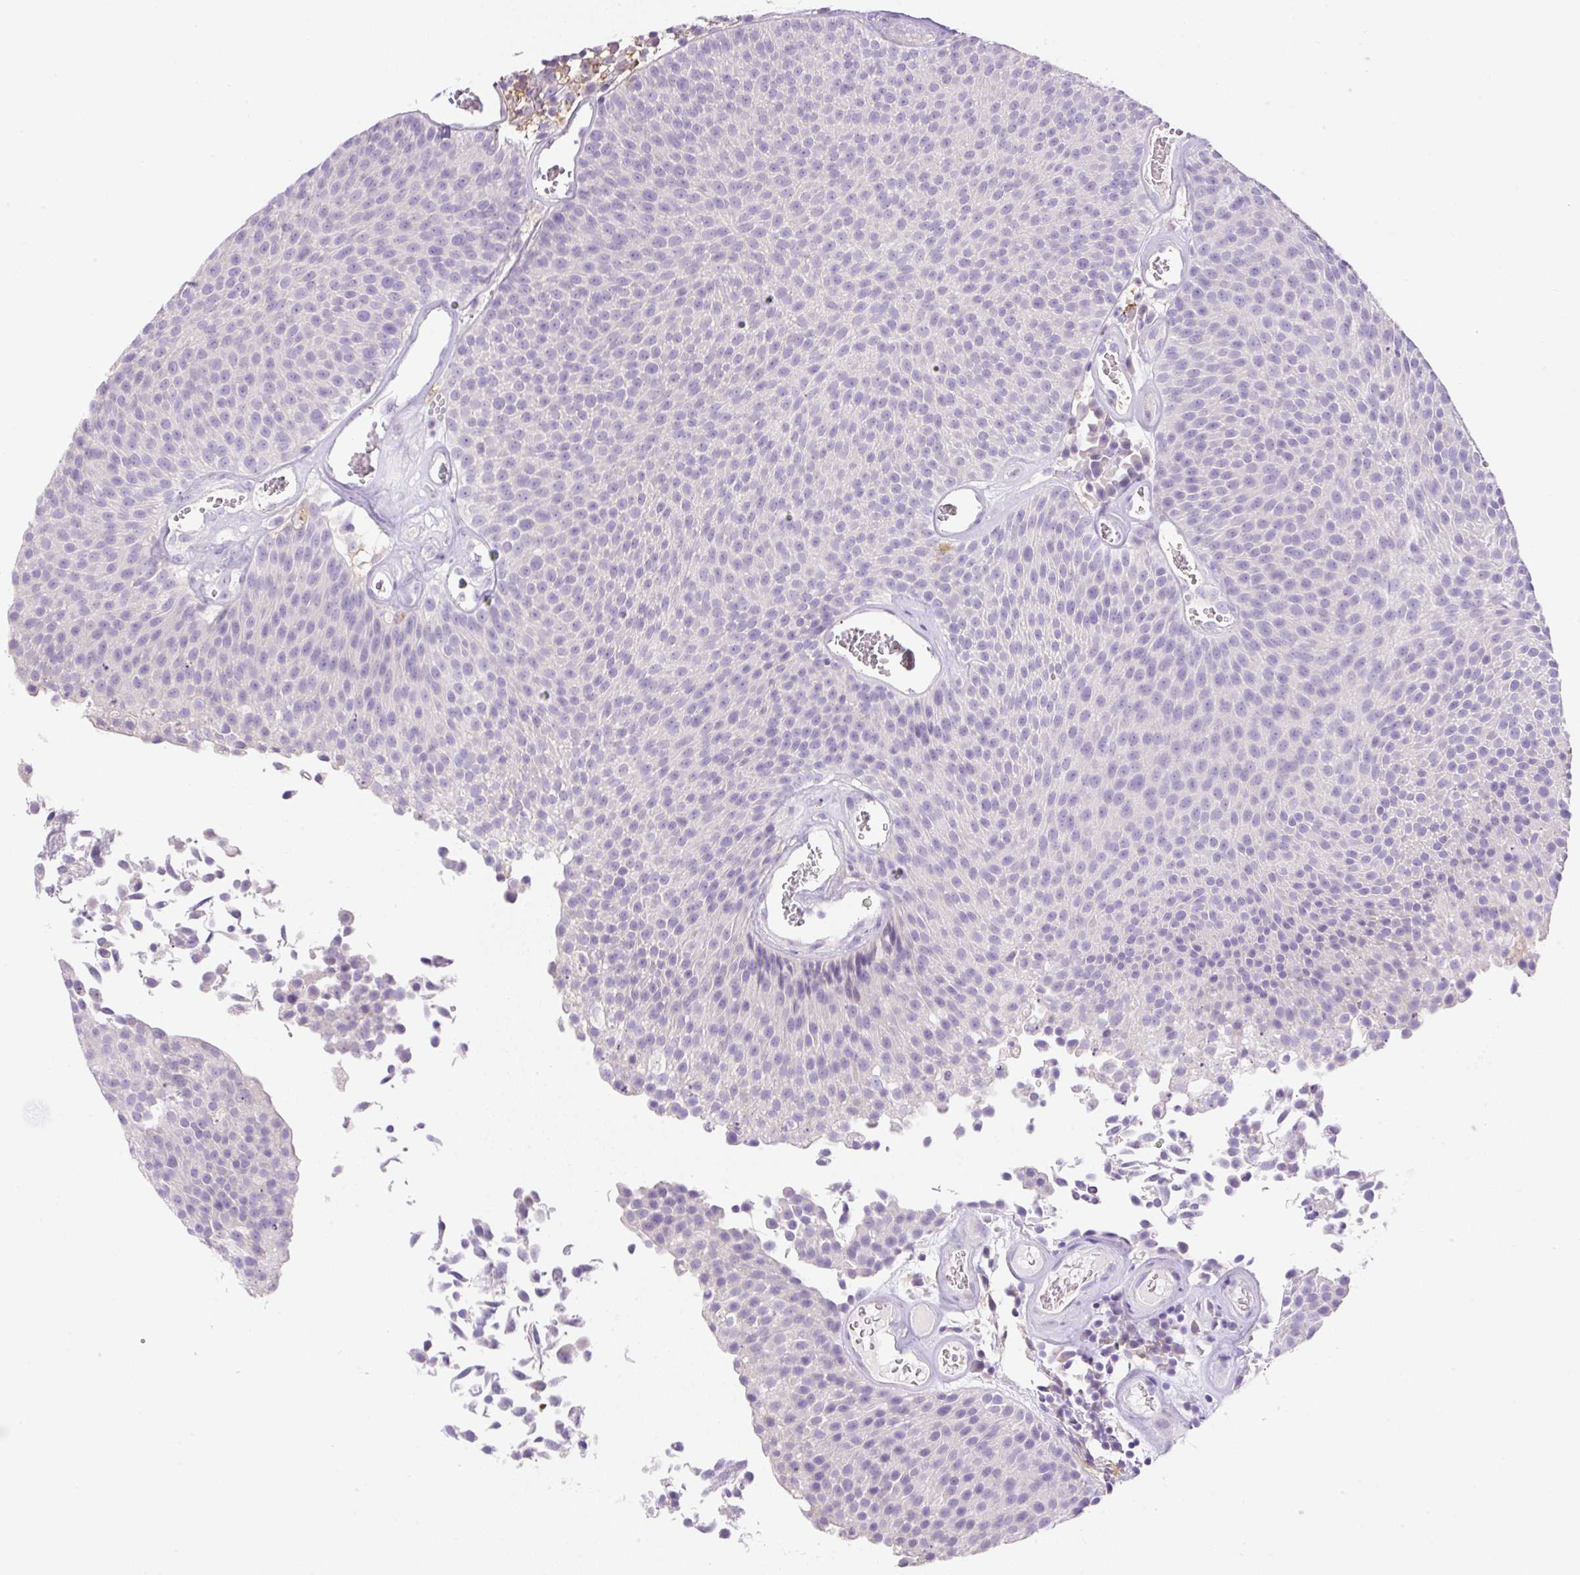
{"staining": {"intensity": "negative", "quantity": "none", "location": "none"}, "tissue": "urothelial cancer", "cell_type": "Tumor cells", "image_type": "cancer", "snomed": [{"axis": "morphology", "description": "Urothelial carcinoma, Low grade"}, {"axis": "topography", "description": "Urinary bladder"}], "caption": "Histopathology image shows no protein staining in tumor cells of urothelial cancer tissue.", "gene": "TDRD15", "patient": {"sex": "female", "age": 79}}